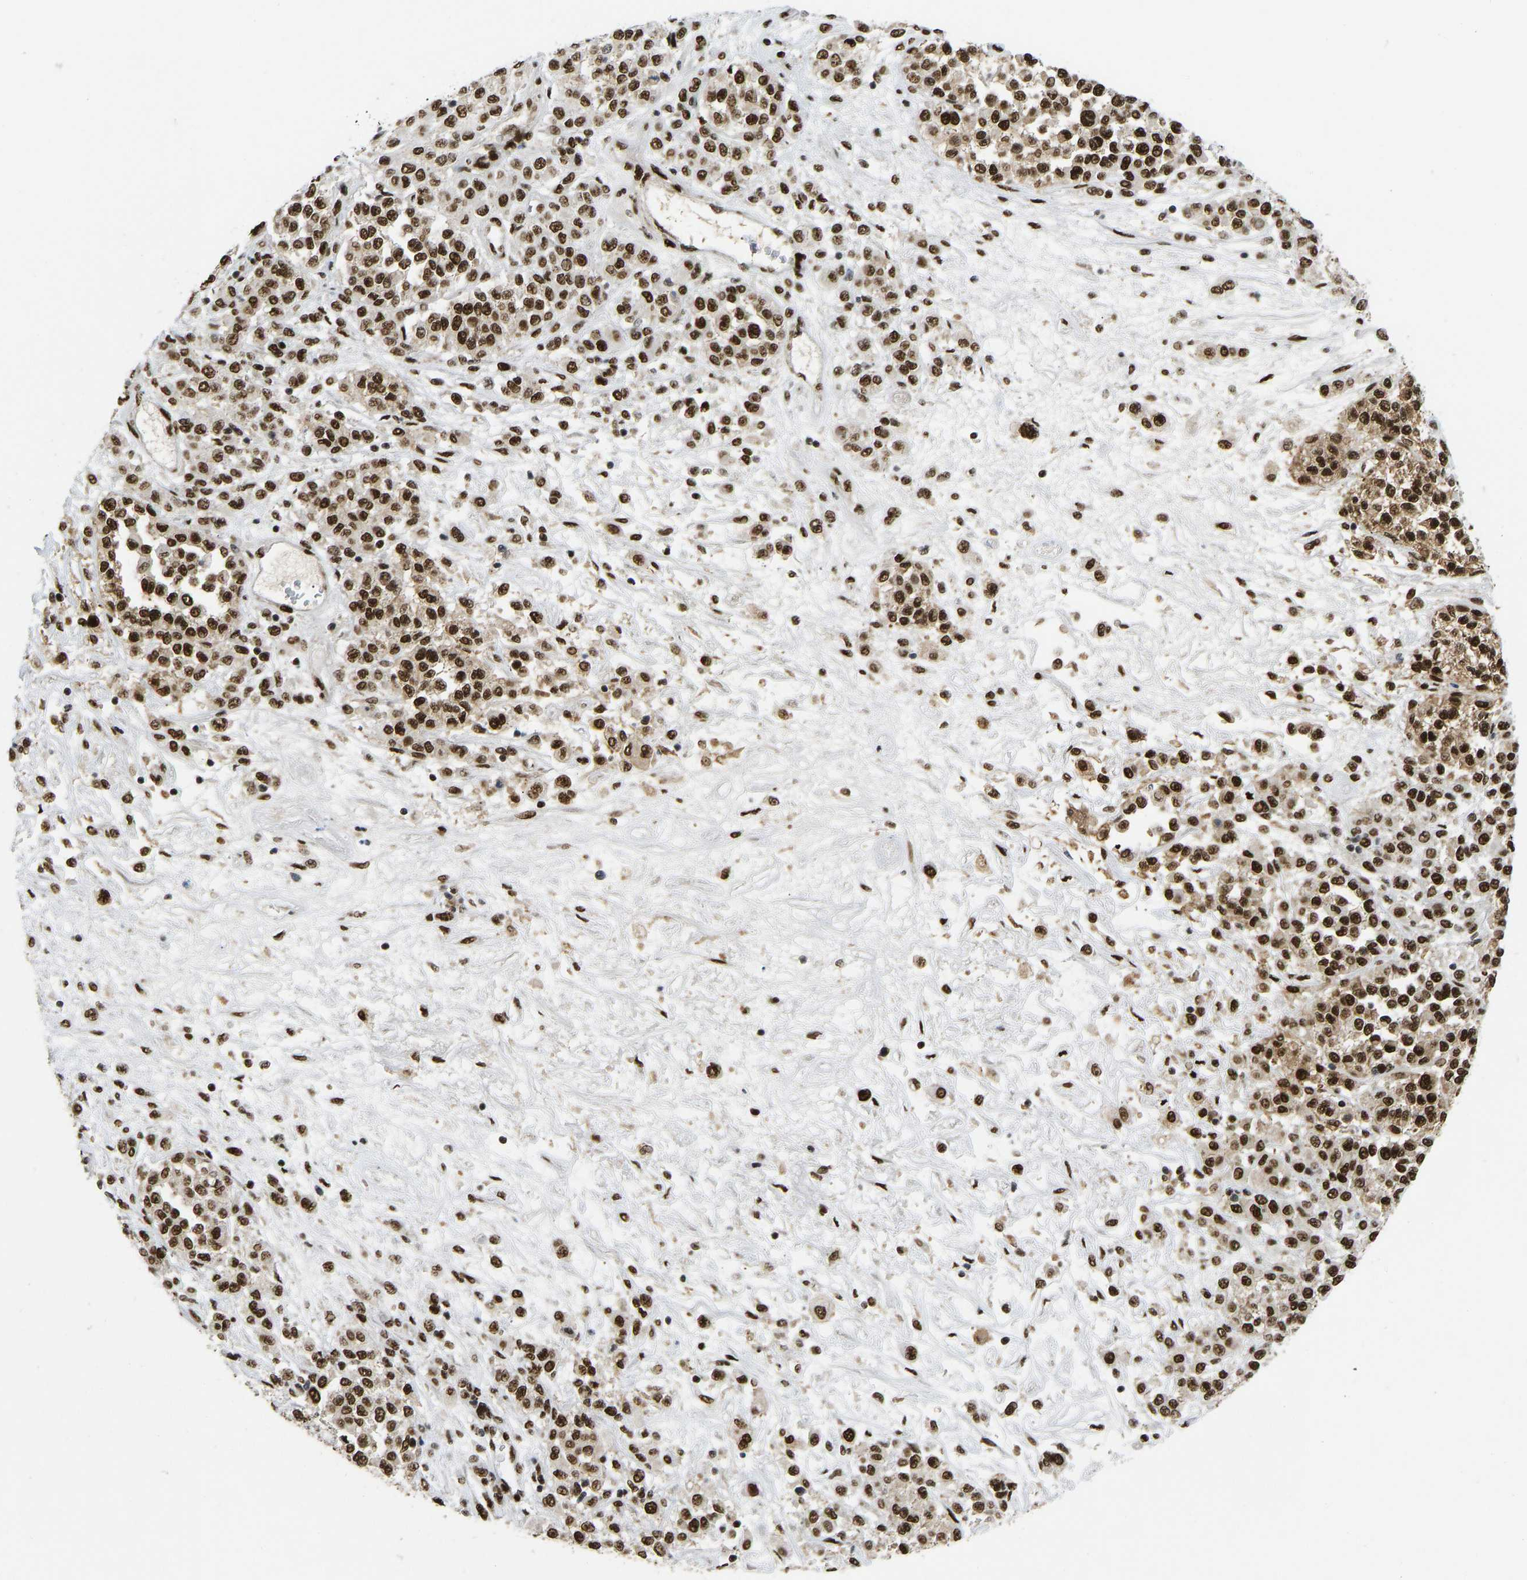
{"staining": {"intensity": "strong", "quantity": ">75%", "location": "nuclear"}, "tissue": "melanoma", "cell_type": "Tumor cells", "image_type": "cancer", "snomed": [{"axis": "morphology", "description": "Malignant melanoma, Metastatic site"}, {"axis": "topography", "description": "Pancreas"}], "caption": "High-magnification brightfield microscopy of malignant melanoma (metastatic site) stained with DAB (3,3'-diaminobenzidine) (brown) and counterstained with hematoxylin (blue). tumor cells exhibit strong nuclear staining is appreciated in approximately>75% of cells.", "gene": "FOXK1", "patient": {"sex": "female", "age": 30}}